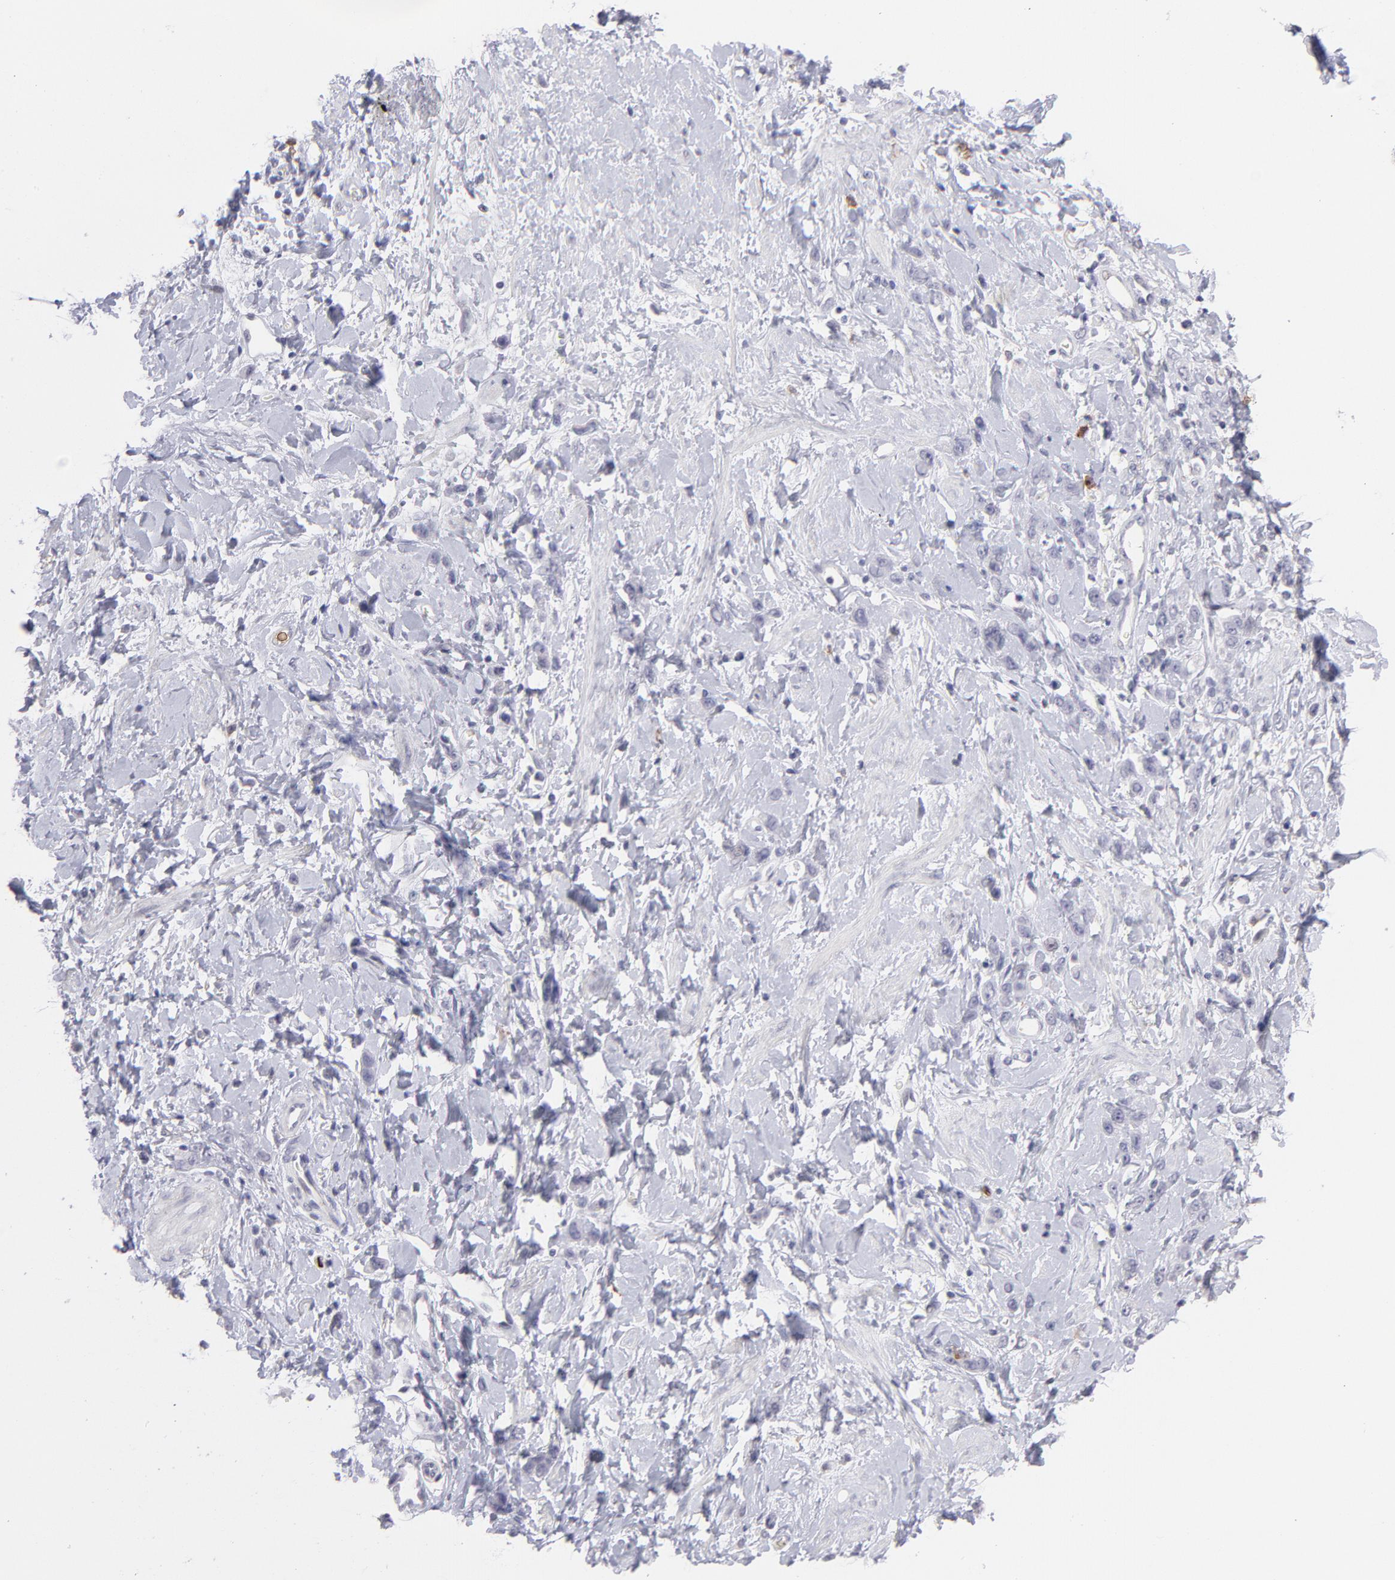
{"staining": {"intensity": "negative", "quantity": "none", "location": "none"}, "tissue": "stomach cancer", "cell_type": "Tumor cells", "image_type": "cancer", "snomed": [{"axis": "morphology", "description": "Normal tissue, NOS"}, {"axis": "morphology", "description": "Adenocarcinoma, NOS"}, {"axis": "topography", "description": "Stomach"}], "caption": "Human stomach cancer (adenocarcinoma) stained for a protein using IHC shows no expression in tumor cells.", "gene": "LTB4R", "patient": {"sex": "male", "age": 82}}